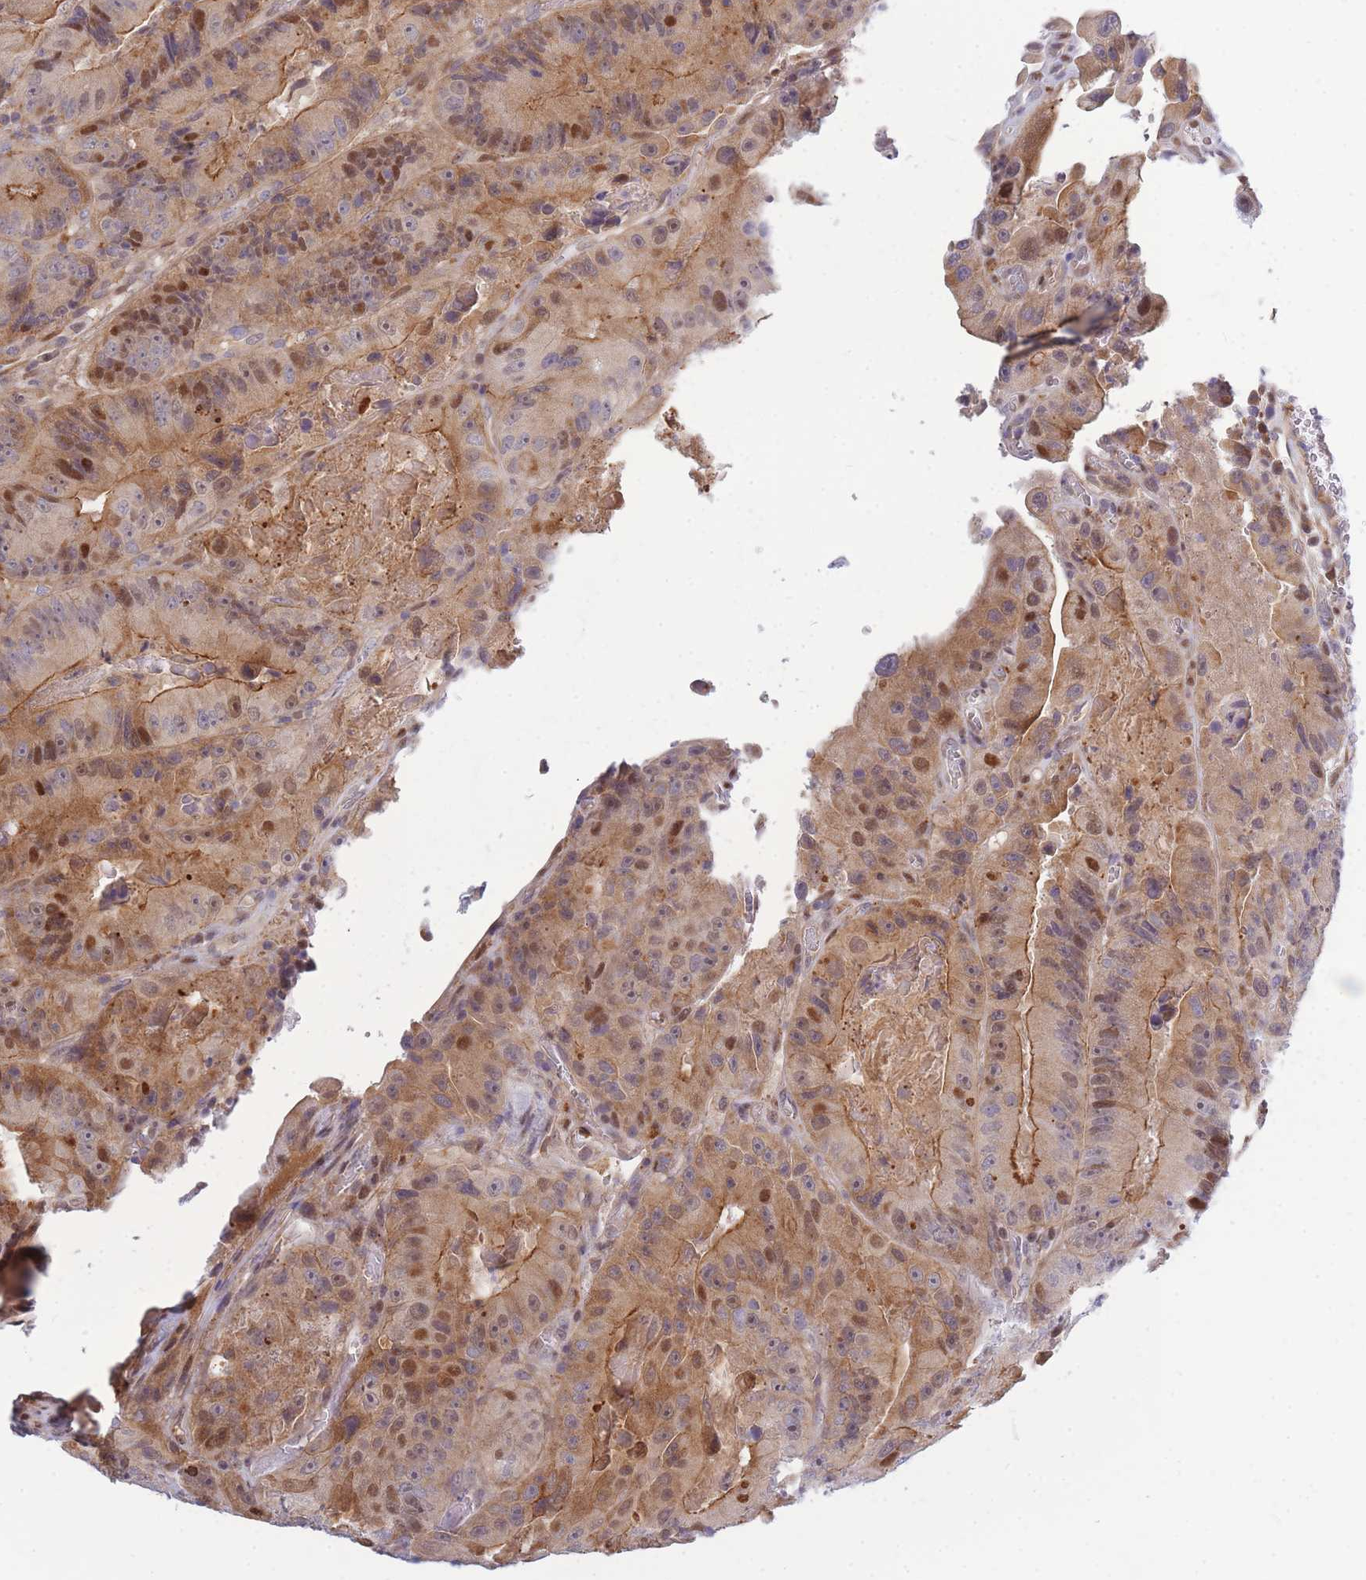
{"staining": {"intensity": "moderate", "quantity": "25%-75%", "location": "cytoplasmic/membranous,nuclear"}, "tissue": "colorectal cancer", "cell_type": "Tumor cells", "image_type": "cancer", "snomed": [{"axis": "morphology", "description": "Adenocarcinoma, NOS"}, {"axis": "topography", "description": "Colon"}], "caption": "A high-resolution micrograph shows IHC staining of colorectal adenocarcinoma, which shows moderate cytoplasmic/membranous and nuclear expression in about 25%-75% of tumor cells.", "gene": "CRACD", "patient": {"sex": "female", "age": 86}}